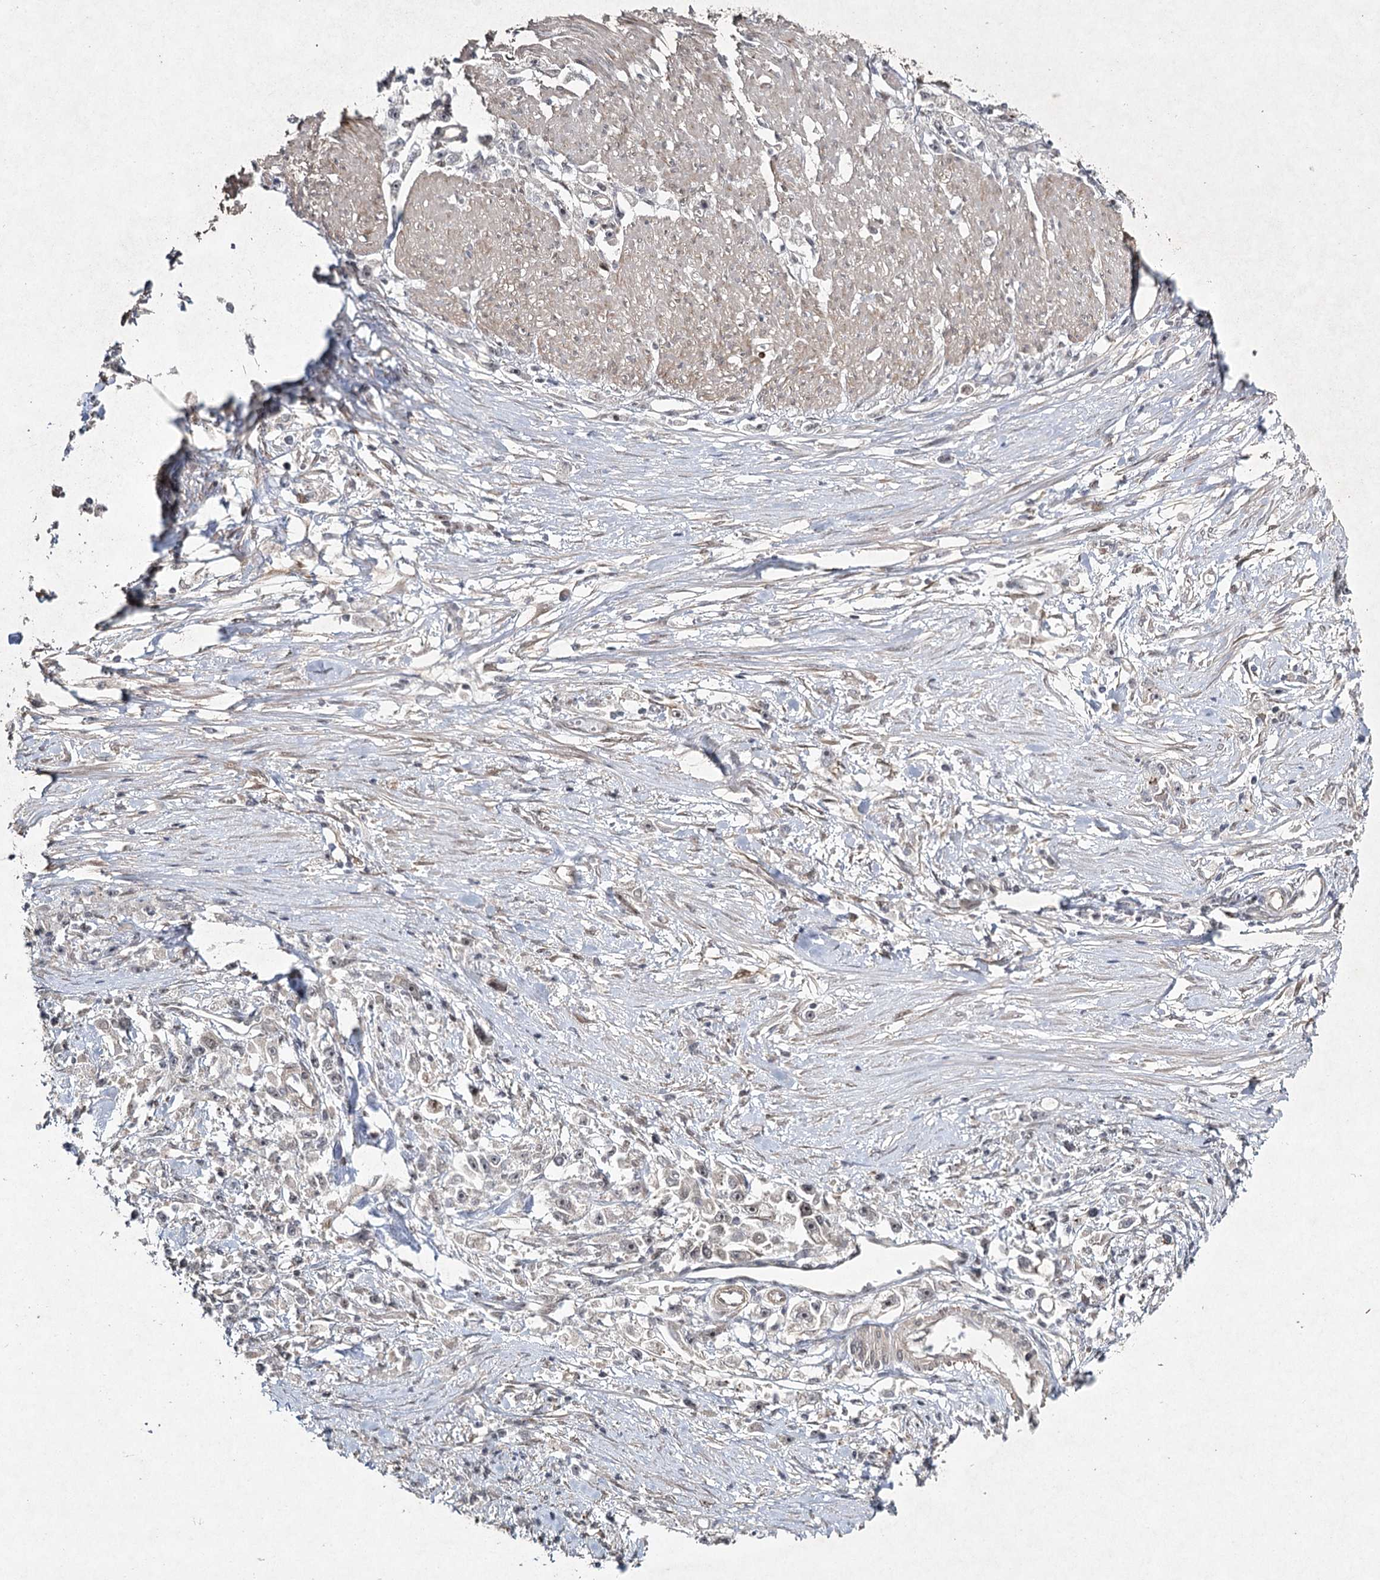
{"staining": {"intensity": "negative", "quantity": "none", "location": "none"}, "tissue": "stomach cancer", "cell_type": "Tumor cells", "image_type": "cancer", "snomed": [{"axis": "morphology", "description": "Adenocarcinoma, NOS"}, {"axis": "topography", "description": "Stomach"}], "caption": "This photomicrograph is of adenocarcinoma (stomach) stained with immunohistochemistry to label a protein in brown with the nuclei are counter-stained blue. There is no expression in tumor cells.", "gene": "DCUN1D4", "patient": {"sex": "female", "age": 59}}